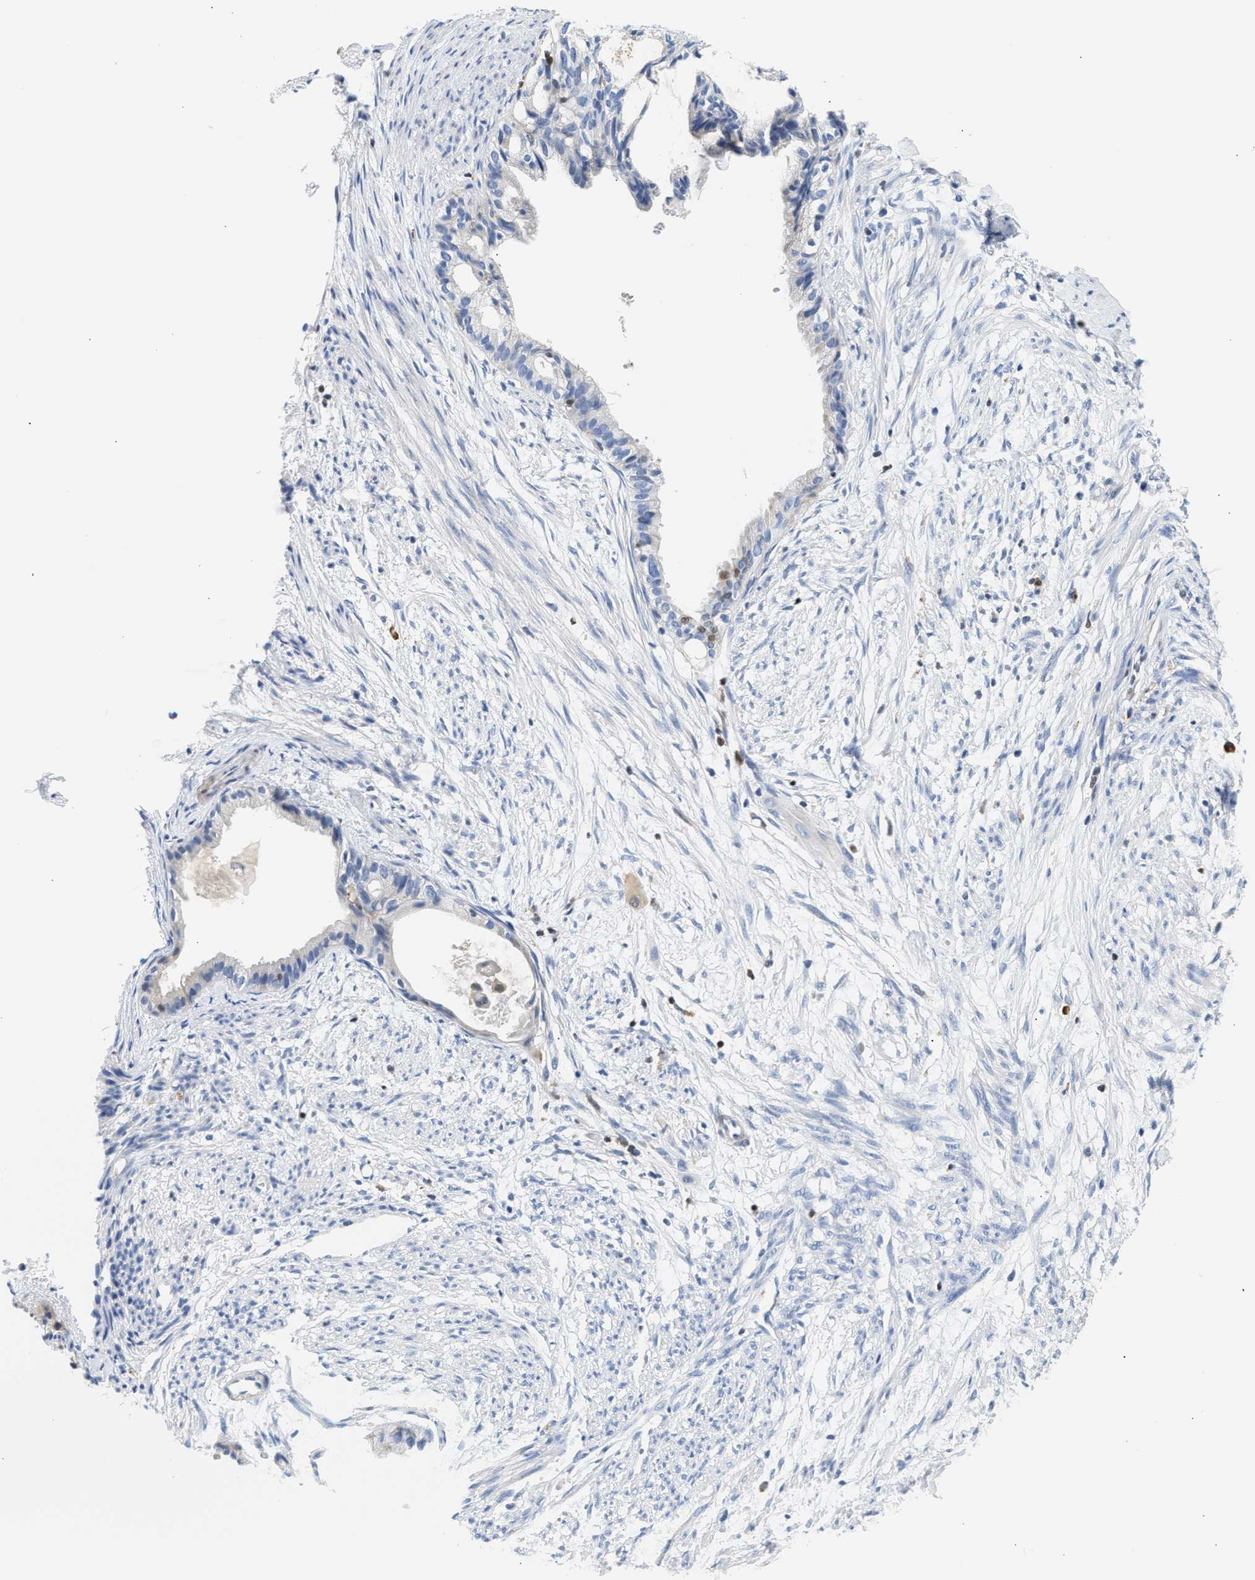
{"staining": {"intensity": "negative", "quantity": "none", "location": "none"}, "tissue": "cervical cancer", "cell_type": "Tumor cells", "image_type": "cancer", "snomed": [{"axis": "morphology", "description": "Normal tissue, NOS"}, {"axis": "morphology", "description": "Adenocarcinoma, NOS"}, {"axis": "topography", "description": "Cervix"}, {"axis": "topography", "description": "Endometrium"}], "caption": "Immunohistochemical staining of cervical cancer (adenocarcinoma) reveals no significant positivity in tumor cells.", "gene": "SLIT2", "patient": {"sex": "female", "age": 86}}